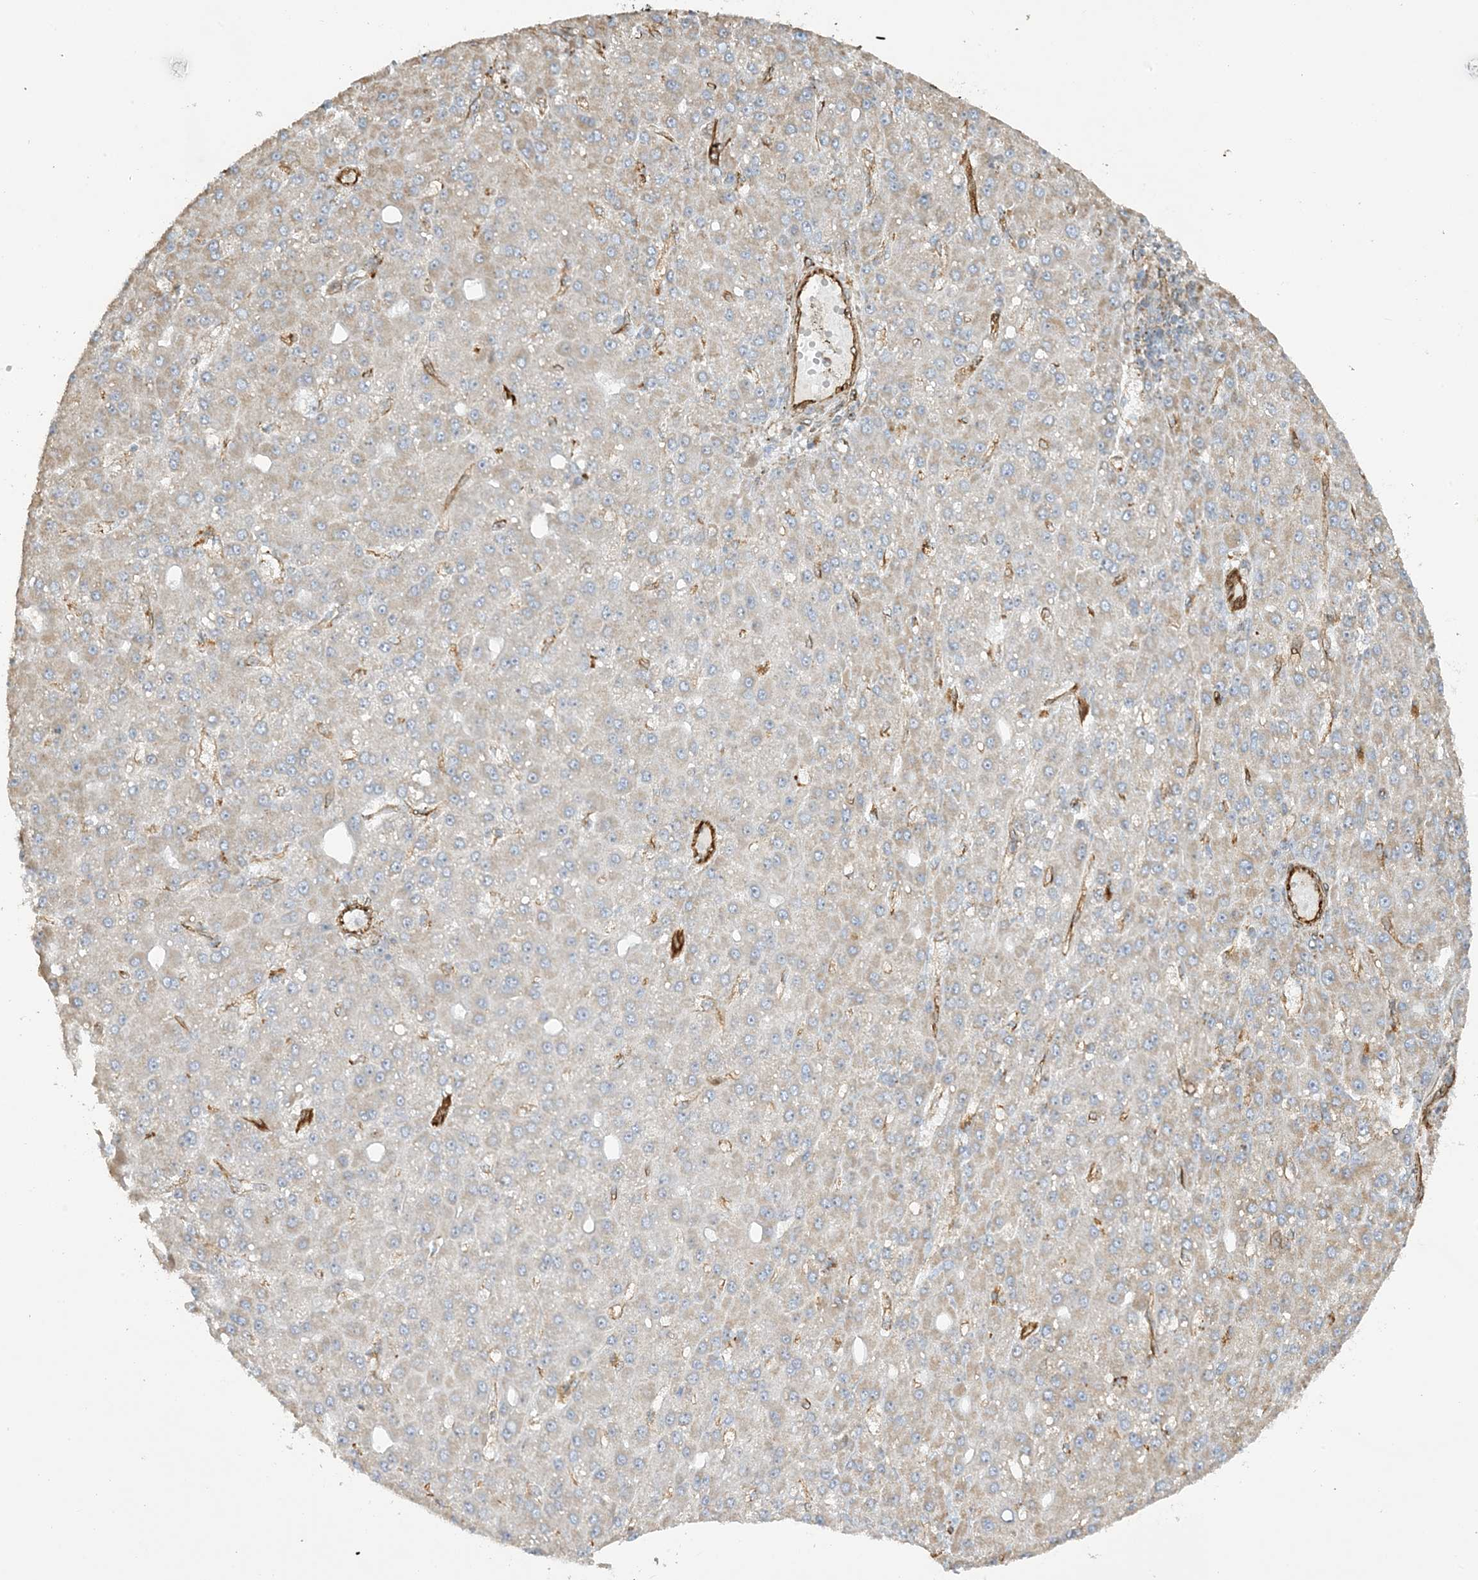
{"staining": {"intensity": "weak", "quantity": "<25%", "location": "cytoplasmic/membranous"}, "tissue": "liver cancer", "cell_type": "Tumor cells", "image_type": "cancer", "snomed": [{"axis": "morphology", "description": "Carcinoma, Hepatocellular, NOS"}, {"axis": "topography", "description": "Liver"}], "caption": "A histopathology image of liver hepatocellular carcinoma stained for a protein displays no brown staining in tumor cells.", "gene": "AGA", "patient": {"sex": "male", "age": 67}}